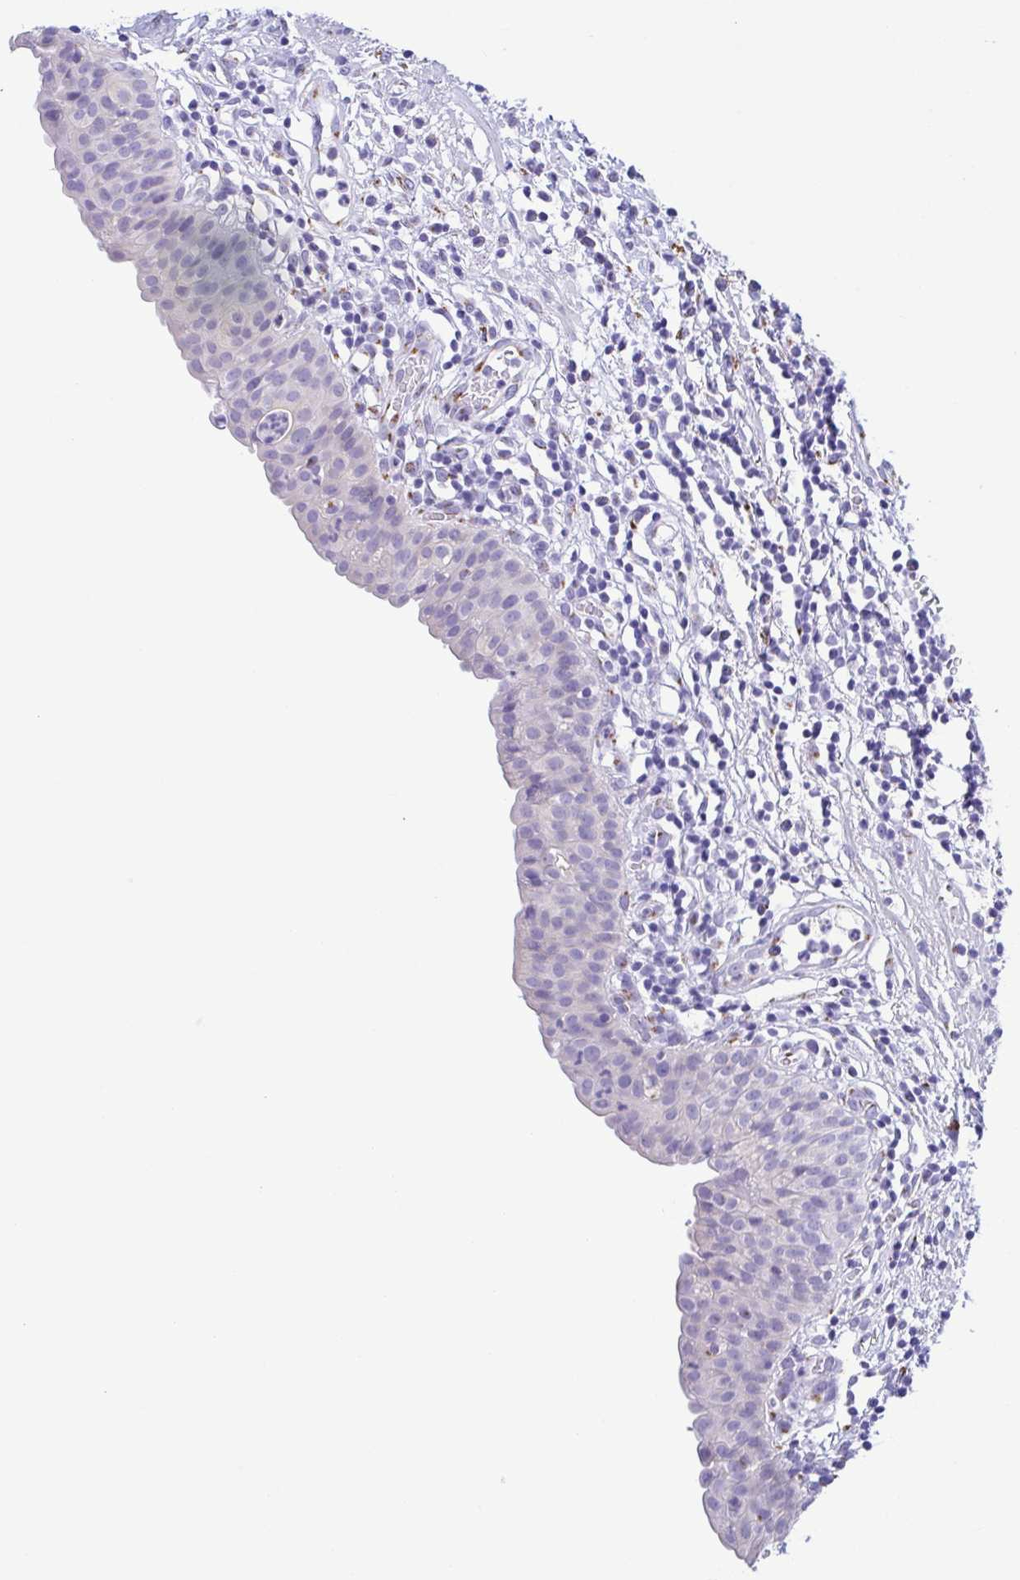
{"staining": {"intensity": "negative", "quantity": "none", "location": "none"}, "tissue": "urinary bladder", "cell_type": "Urothelial cells", "image_type": "normal", "snomed": [{"axis": "morphology", "description": "Normal tissue, NOS"}, {"axis": "morphology", "description": "Inflammation, NOS"}, {"axis": "topography", "description": "Urinary bladder"}], "caption": "High power microscopy image of an immunohistochemistry photomicrograph of normal urinary bladder, revealing no significant positivity in urothelial cells.", "gene": "SULT1B1", "patient": {"sex": "male", "age": 57}}